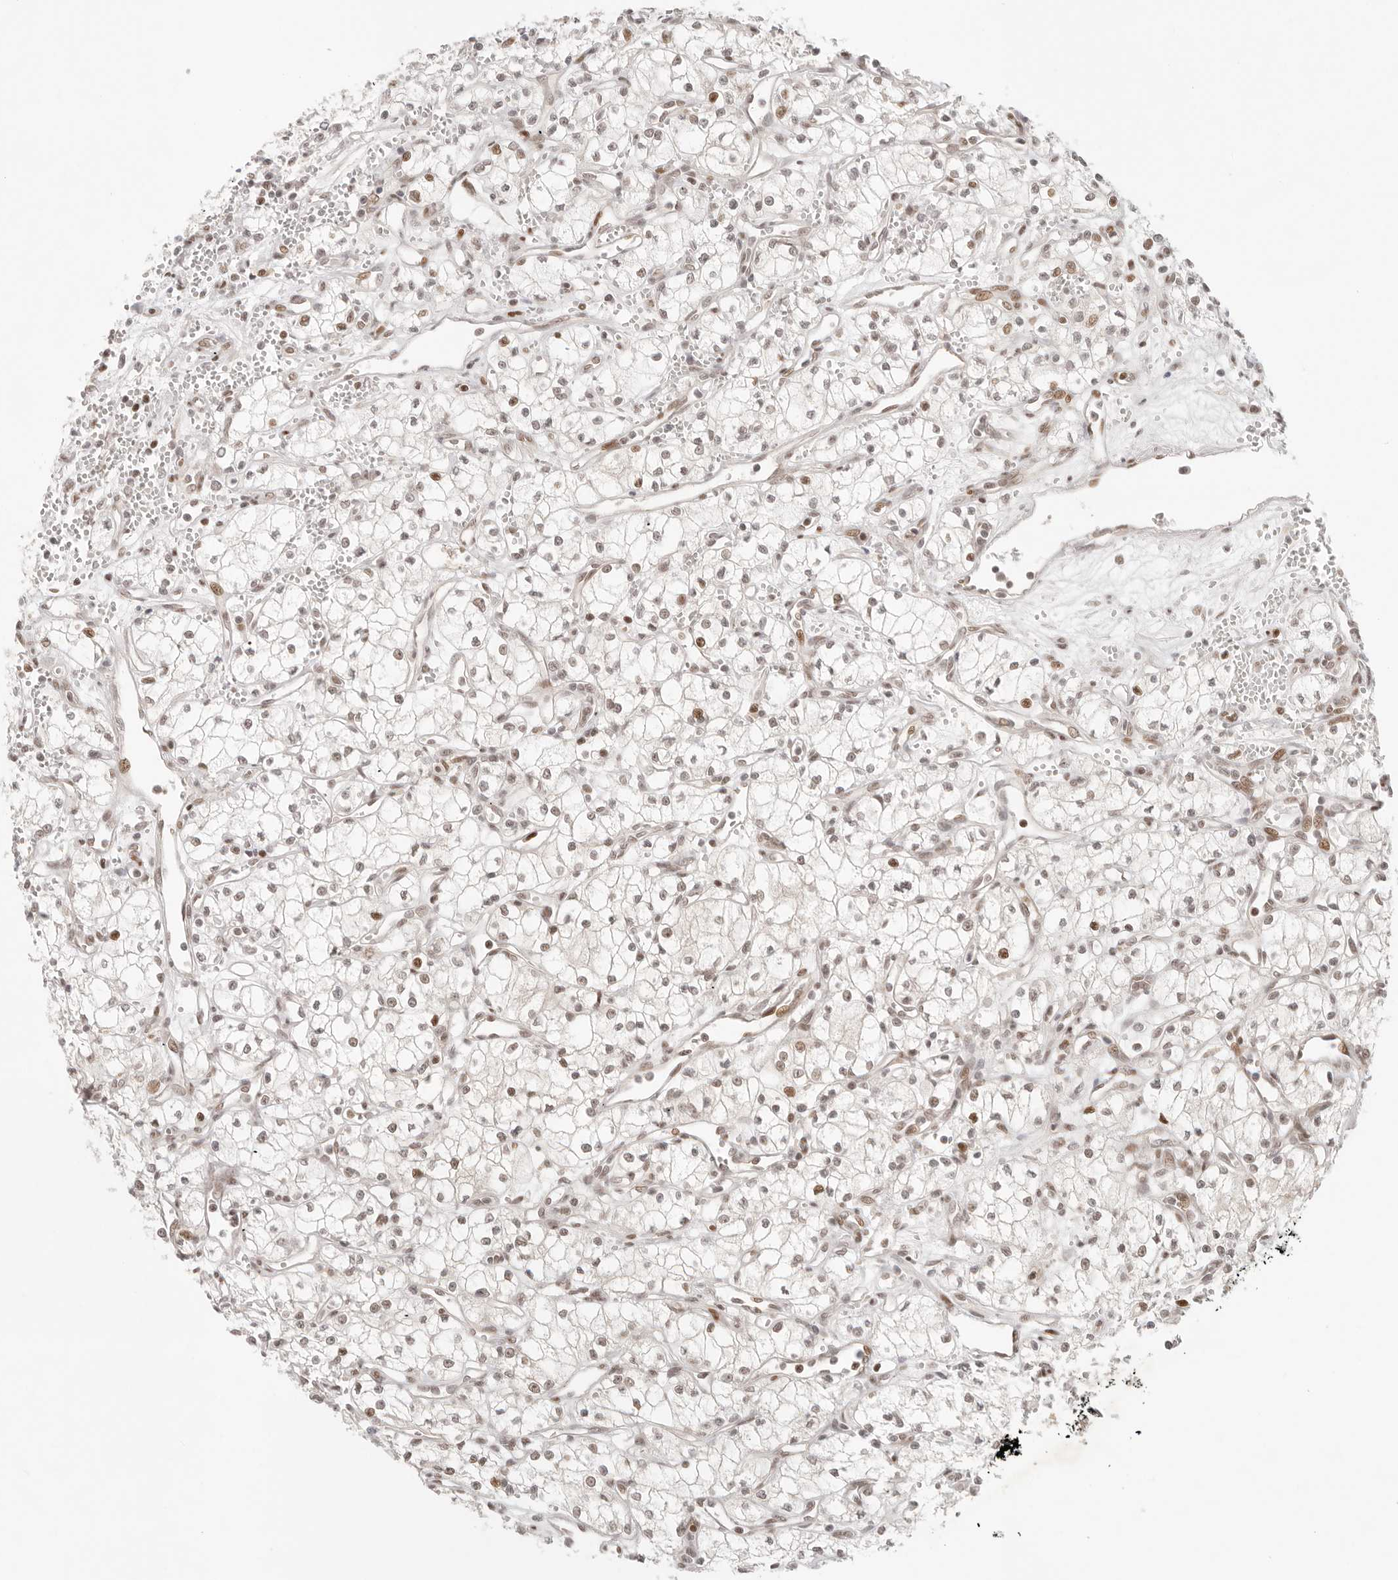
{"staining": {"intensity": "weak", "quantity": ">75%", "location": "nuclear"}, "tissue": "renal cancer", "cell_type": "Tumor cells", "image_type": "cancer", "snomed": [{"axis": "morphology", "description": "Adenocarcinoma, NOS"}, {"axis": "topography", "description": "Kidney"}], "caption": "Immunohistochemical staining of renal adenocarcinoma reveals low levels of weak nuclear positivity in about >75% of tumor cells.", "gene": "HOXC5", "patient": {"sex": "male", "age": 59}}